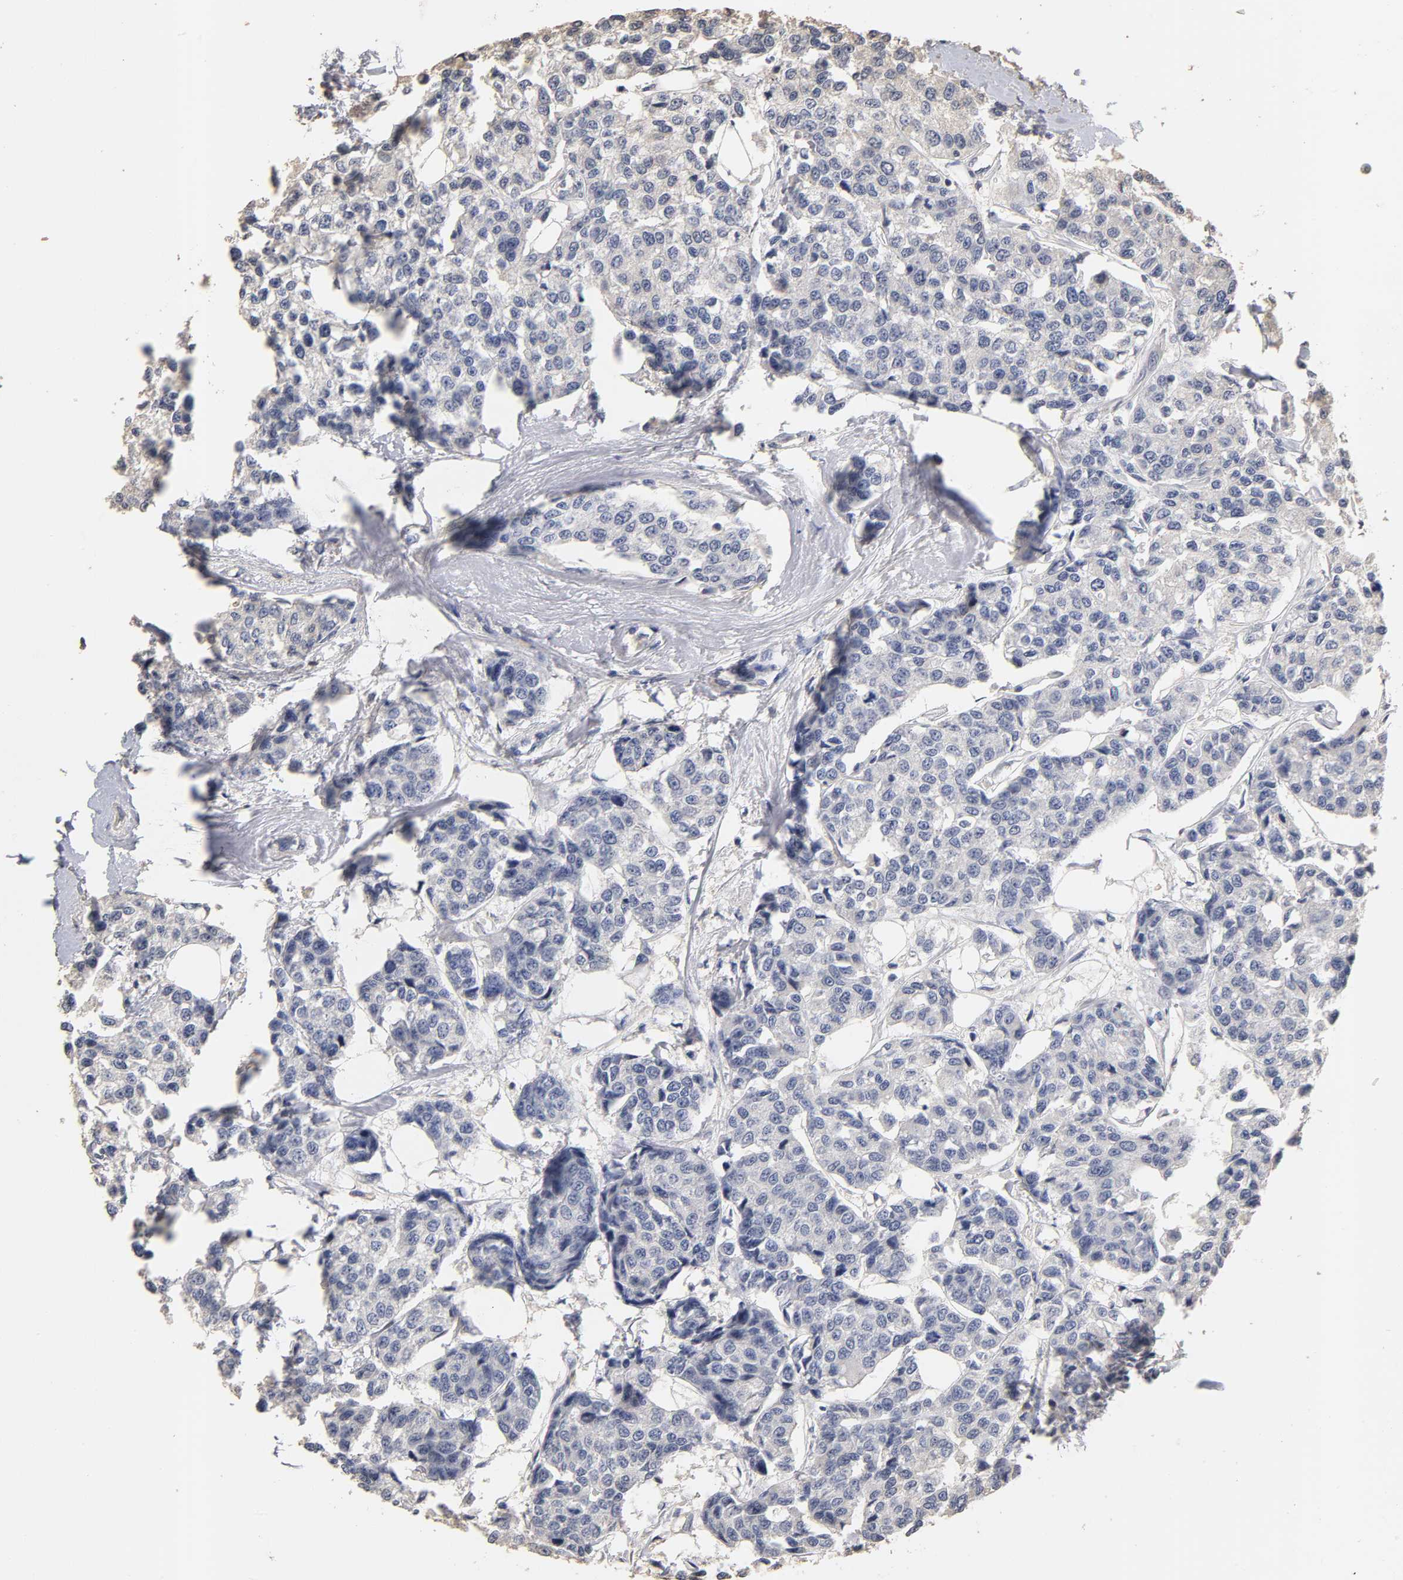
{"staining": {"intensity": "negative", "quantity": "none", "location": "none"}, "tissue": "breast cancer", "cell_type": "Tumor cells", "image_type": "cancer", "snomed": [{"axis": "morphology", "description": "Duct carcinoma"}, {"axis": "topography", "description": "Breast"}], "caption": "There is no significant positivity in tumor cells of breast cancer (infiltrating ductal carcinoma).", "gene": "VSIG4", "patient": {"sex": "female", "age": 51}}